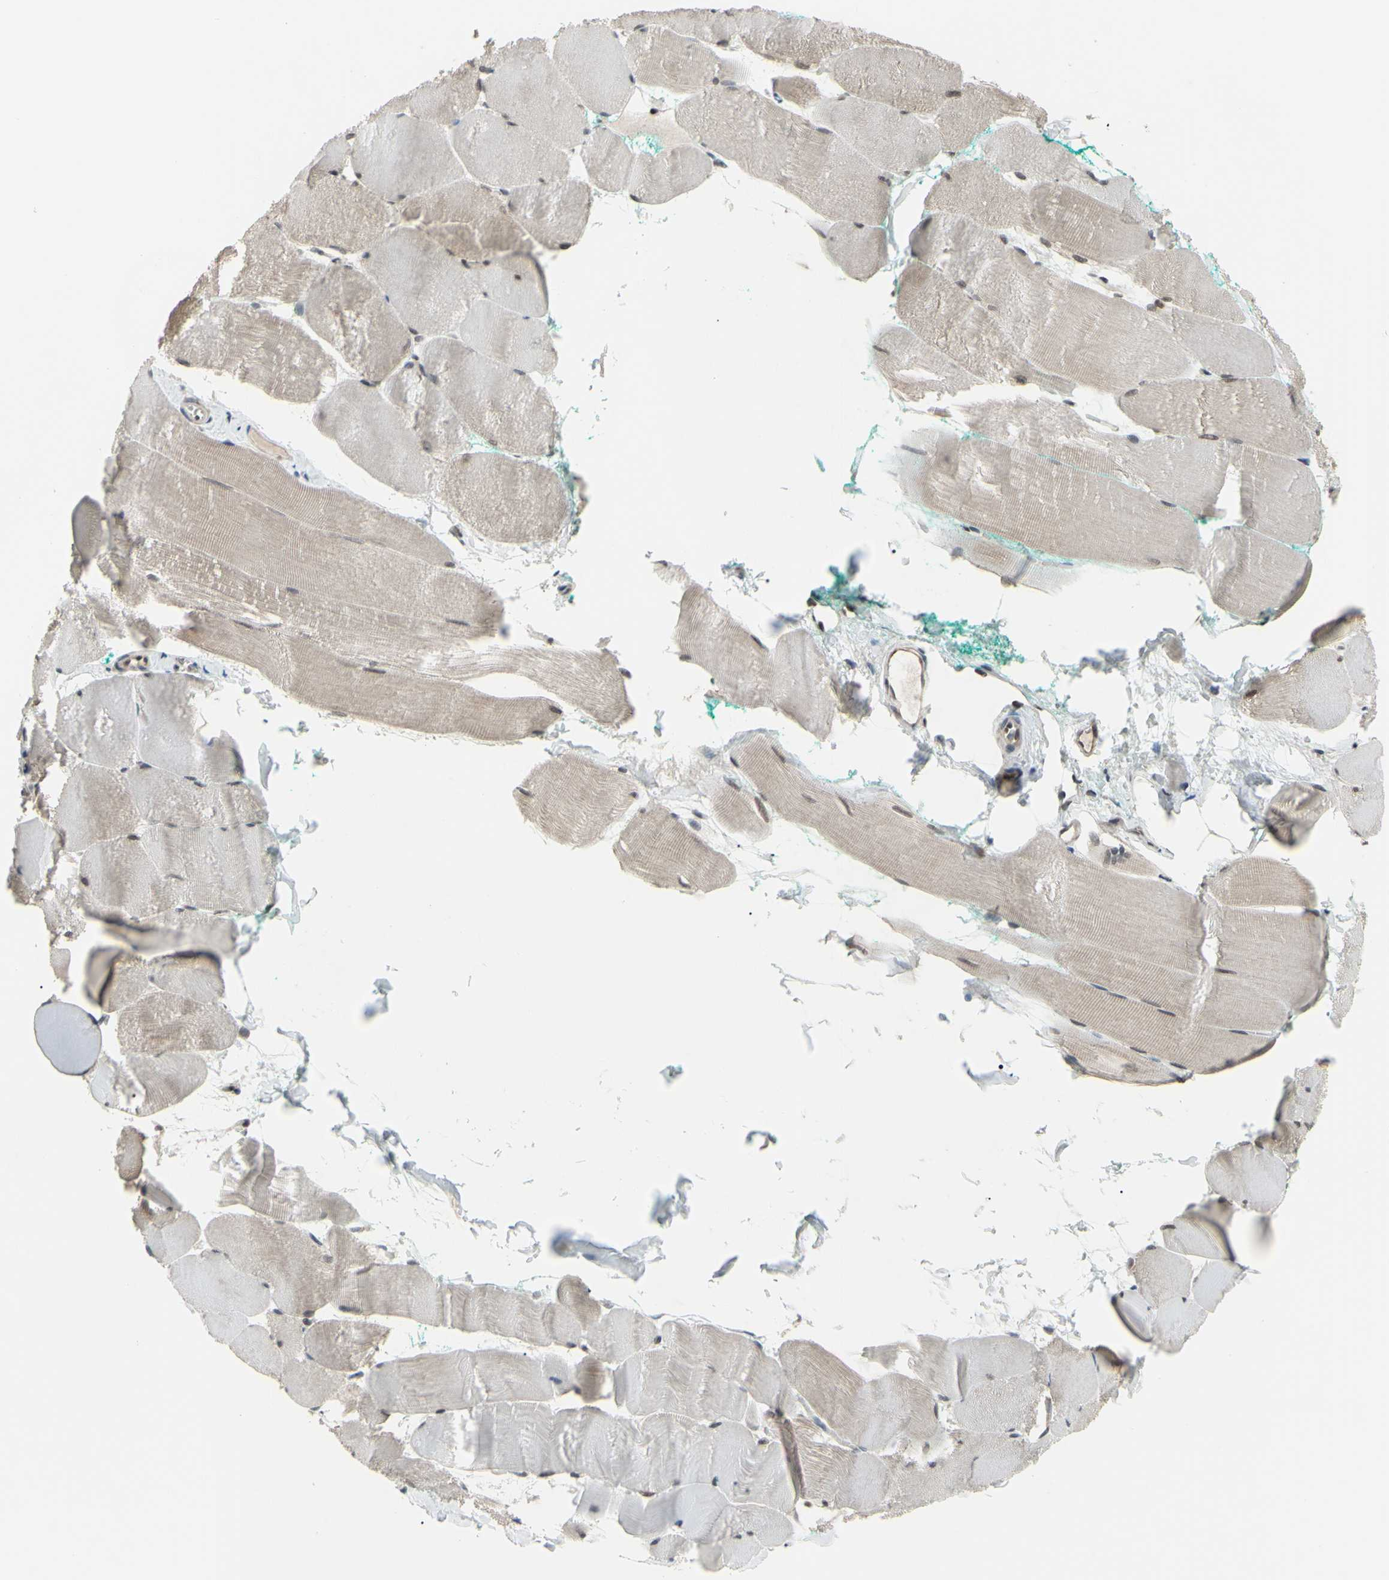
{"staining": {"intensity": "weak", "quantity": "25%-75%", "location": "cytoplasmic/membranous"}, "tissue": "skeletal muscle", "cell_type": "Myocytes", "image_type": "normal", "snomed": [{"axis": "morphology", "description": "Normal tissue, NOS"}, {"axis": "morphology", "description": "Squamous cell carcinoma, NOS"}, {"axis": "topography", "description": "Skeletal muscle"}], "caption": "This micrograph demonstrates unremarkable skeletal muscle stained with IHC to label a protein in brown. The cytoplasmic/membranous of myocytes show weak positivity for the protein. Nuclei are counter-stained blue.", "gene": "SP4", "patient": {"sex": "male", "age": 51}}